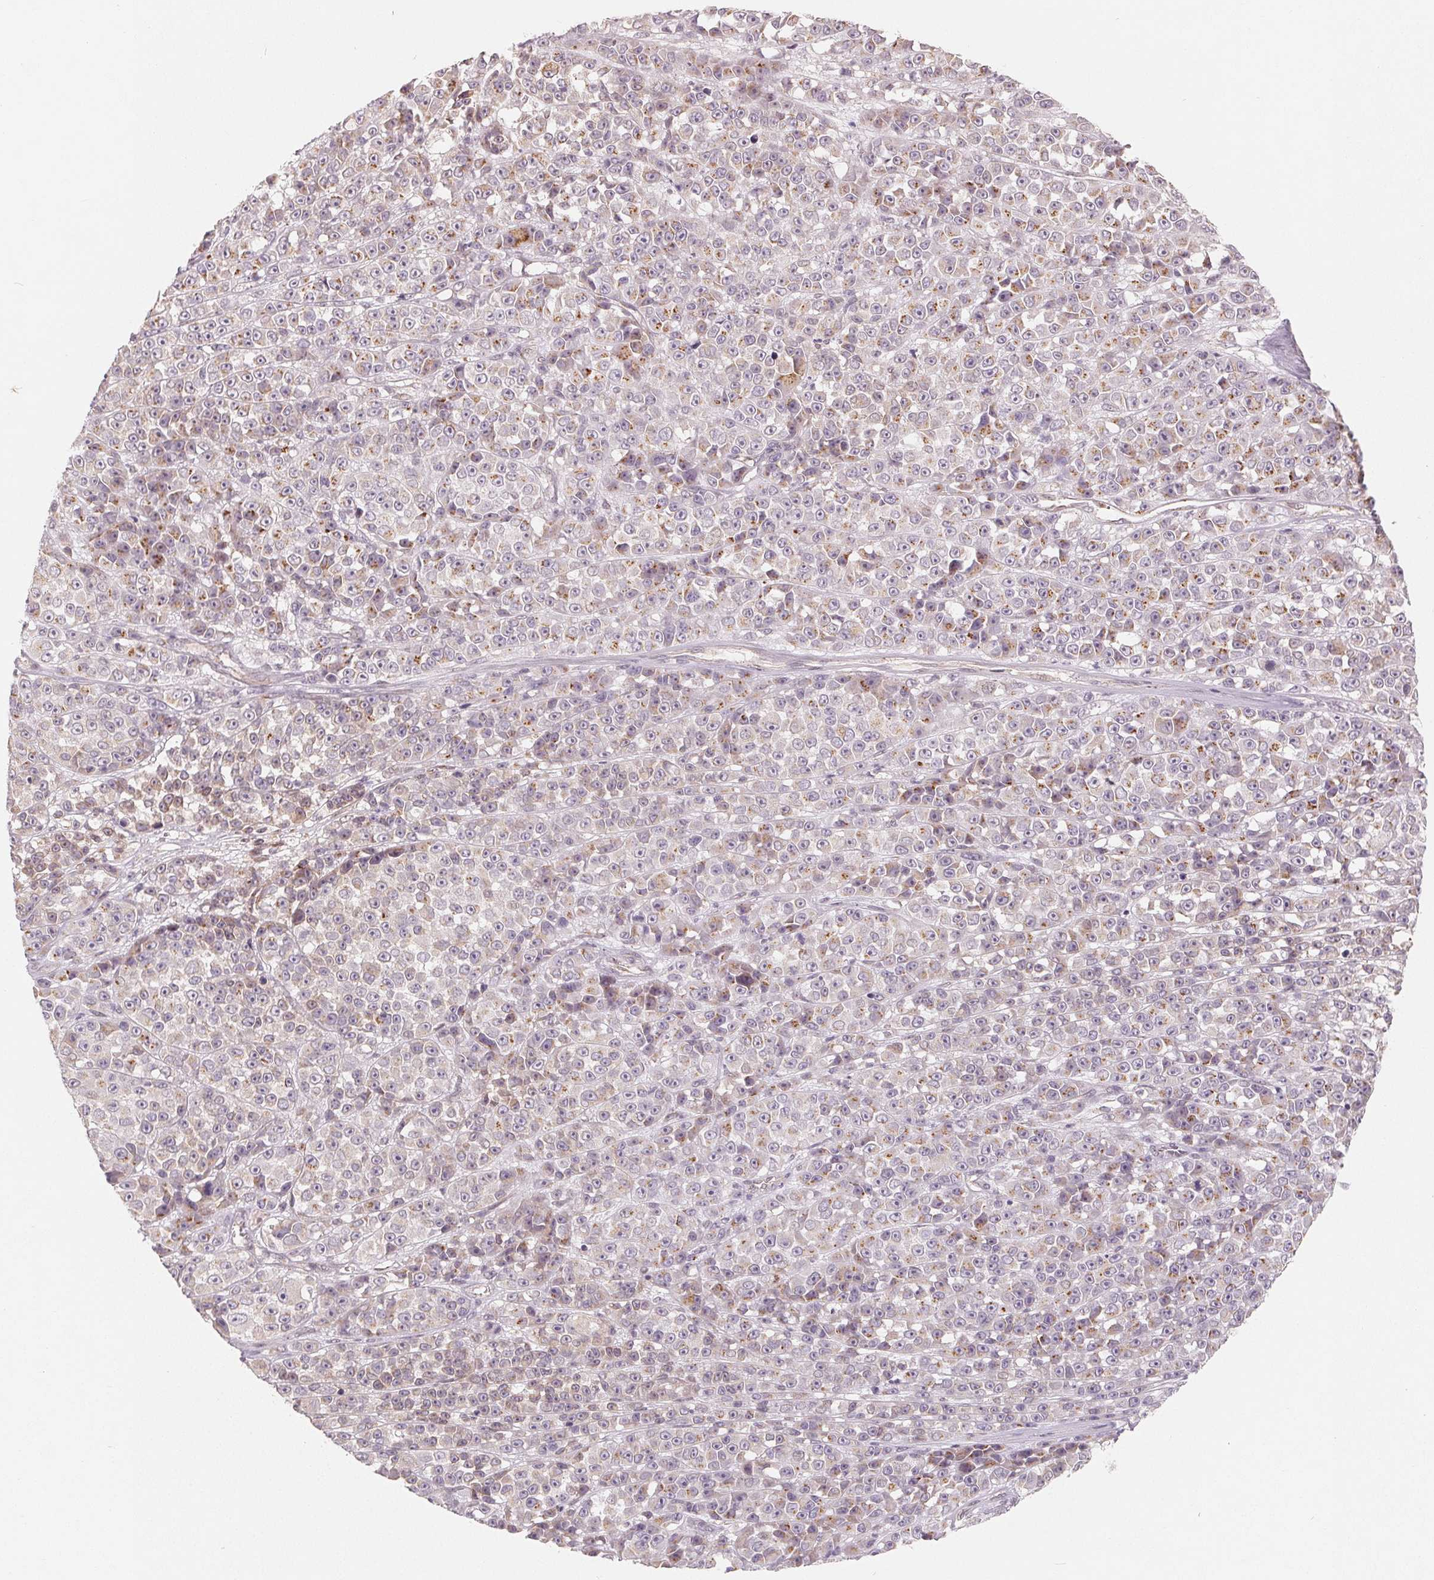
{"staining": {"intensity": "moderate", "quantity": "<25%", "location": "cytoplasmic/membranous"}, "tissue": "melanoma", "cell_type": "Tumor cells", "image_type": "cancer", "snomed": [{"axis": "morphology", "description": "Malignant melanoma, NOS"}, {"axis": "topography", "description": "Skin"}, {"axis": "topography", "description": "Skin of back"}], "caption": "Protein staining reveals moderate cytoplasmic/membranous positivity in approximately <25% of tumor cells in melanoma.", "gene": "TMSB15B", "patient": {"sex": "male", "age": 91}}